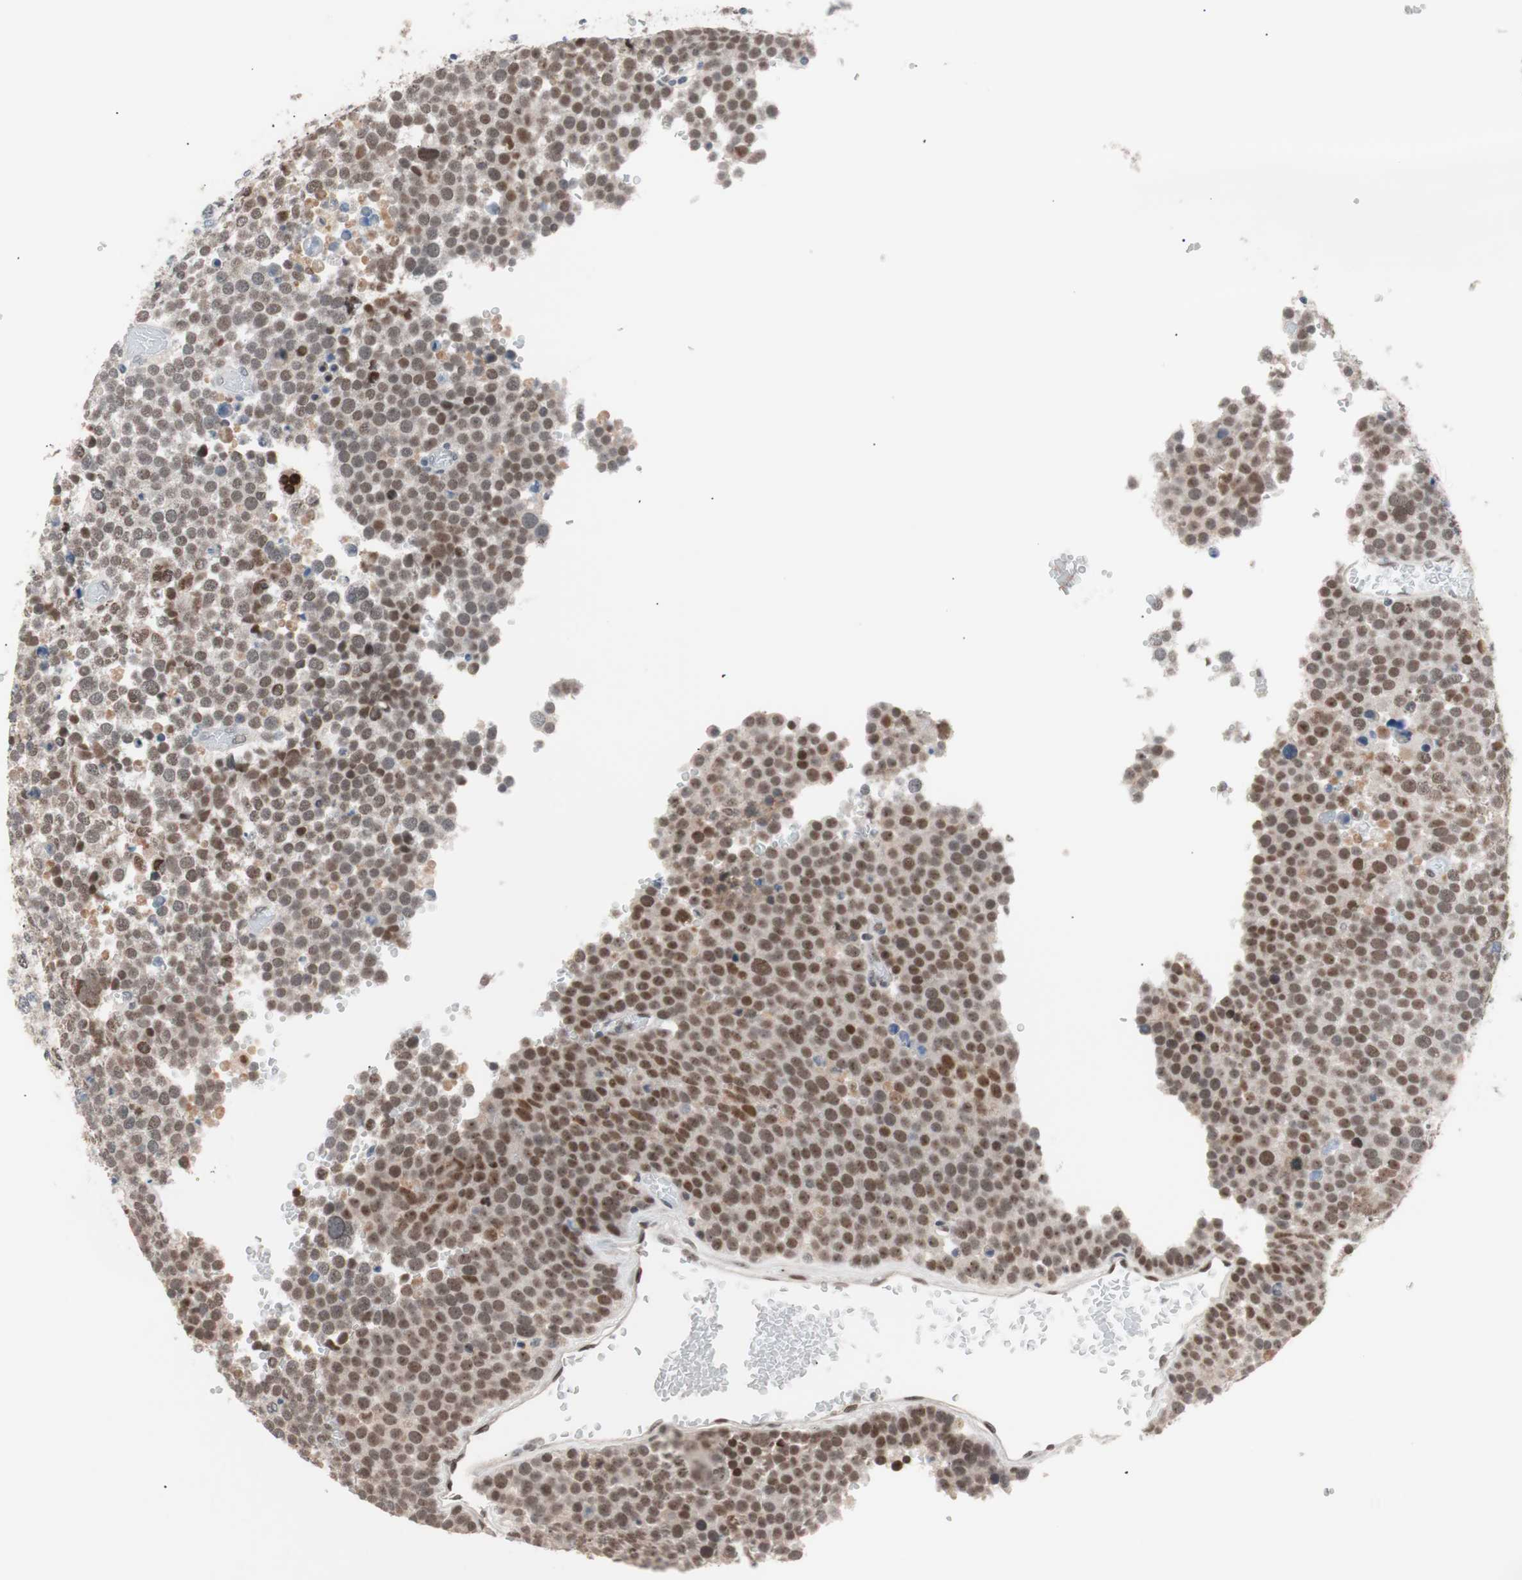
{"staining": {"intensity": "moderate", "quantity": ">75%", "location": "nuclear"}, "tissue": "testis cancer", "cell_type": "Tumor cells", "image_type": "cancer", "snomed": [{"axis": "morphology", "description": "Seminoma, NOS"}, {"axis": "topography", "description": "Testis"}], "caption": "An image showing moderate nuclear expression in about >75% of tumor cells in testis cancer (seminoma), as visualized by brown immunohistochemical staining.", "gene": "LIG3", "patient": {"sex": "male", "age": 71}}